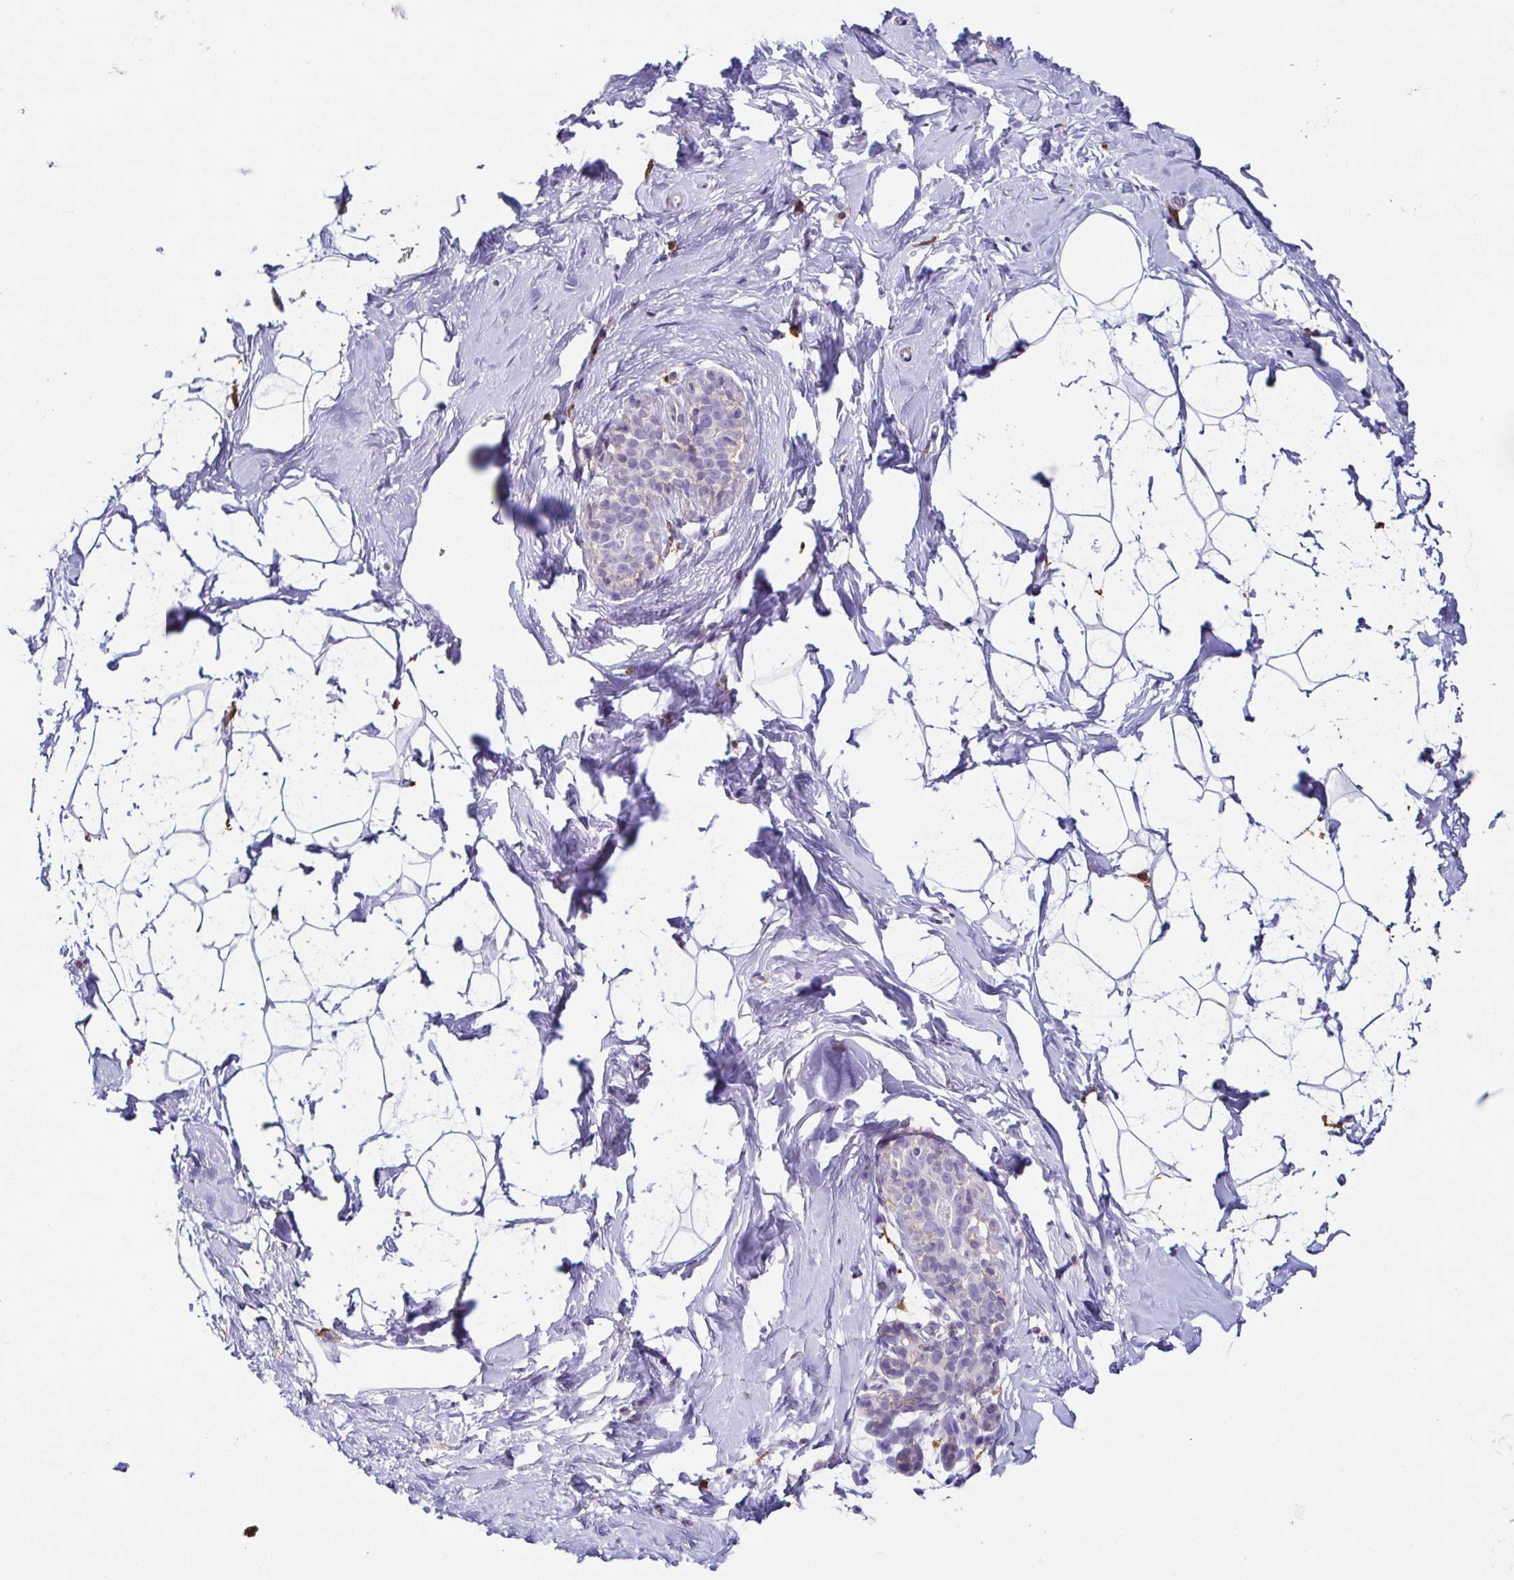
{"staining": {"intensity": "negative", "quantity": "none", "location": "none"}, "tissue": "breast", "cell_type": "Adipocytes", "image_type": "normal", "snomed": [{"axis": "morphology", "description": "Normal tissue, NOS"}, {"axis": "topography", "description": "Breast"}], "caption": "Human breast stained for a protein using immunohistochemistry exhibits no positivity in adipocytes.", "gene": "ANXA10", "patient": {"sex": "female", "age": 32}}